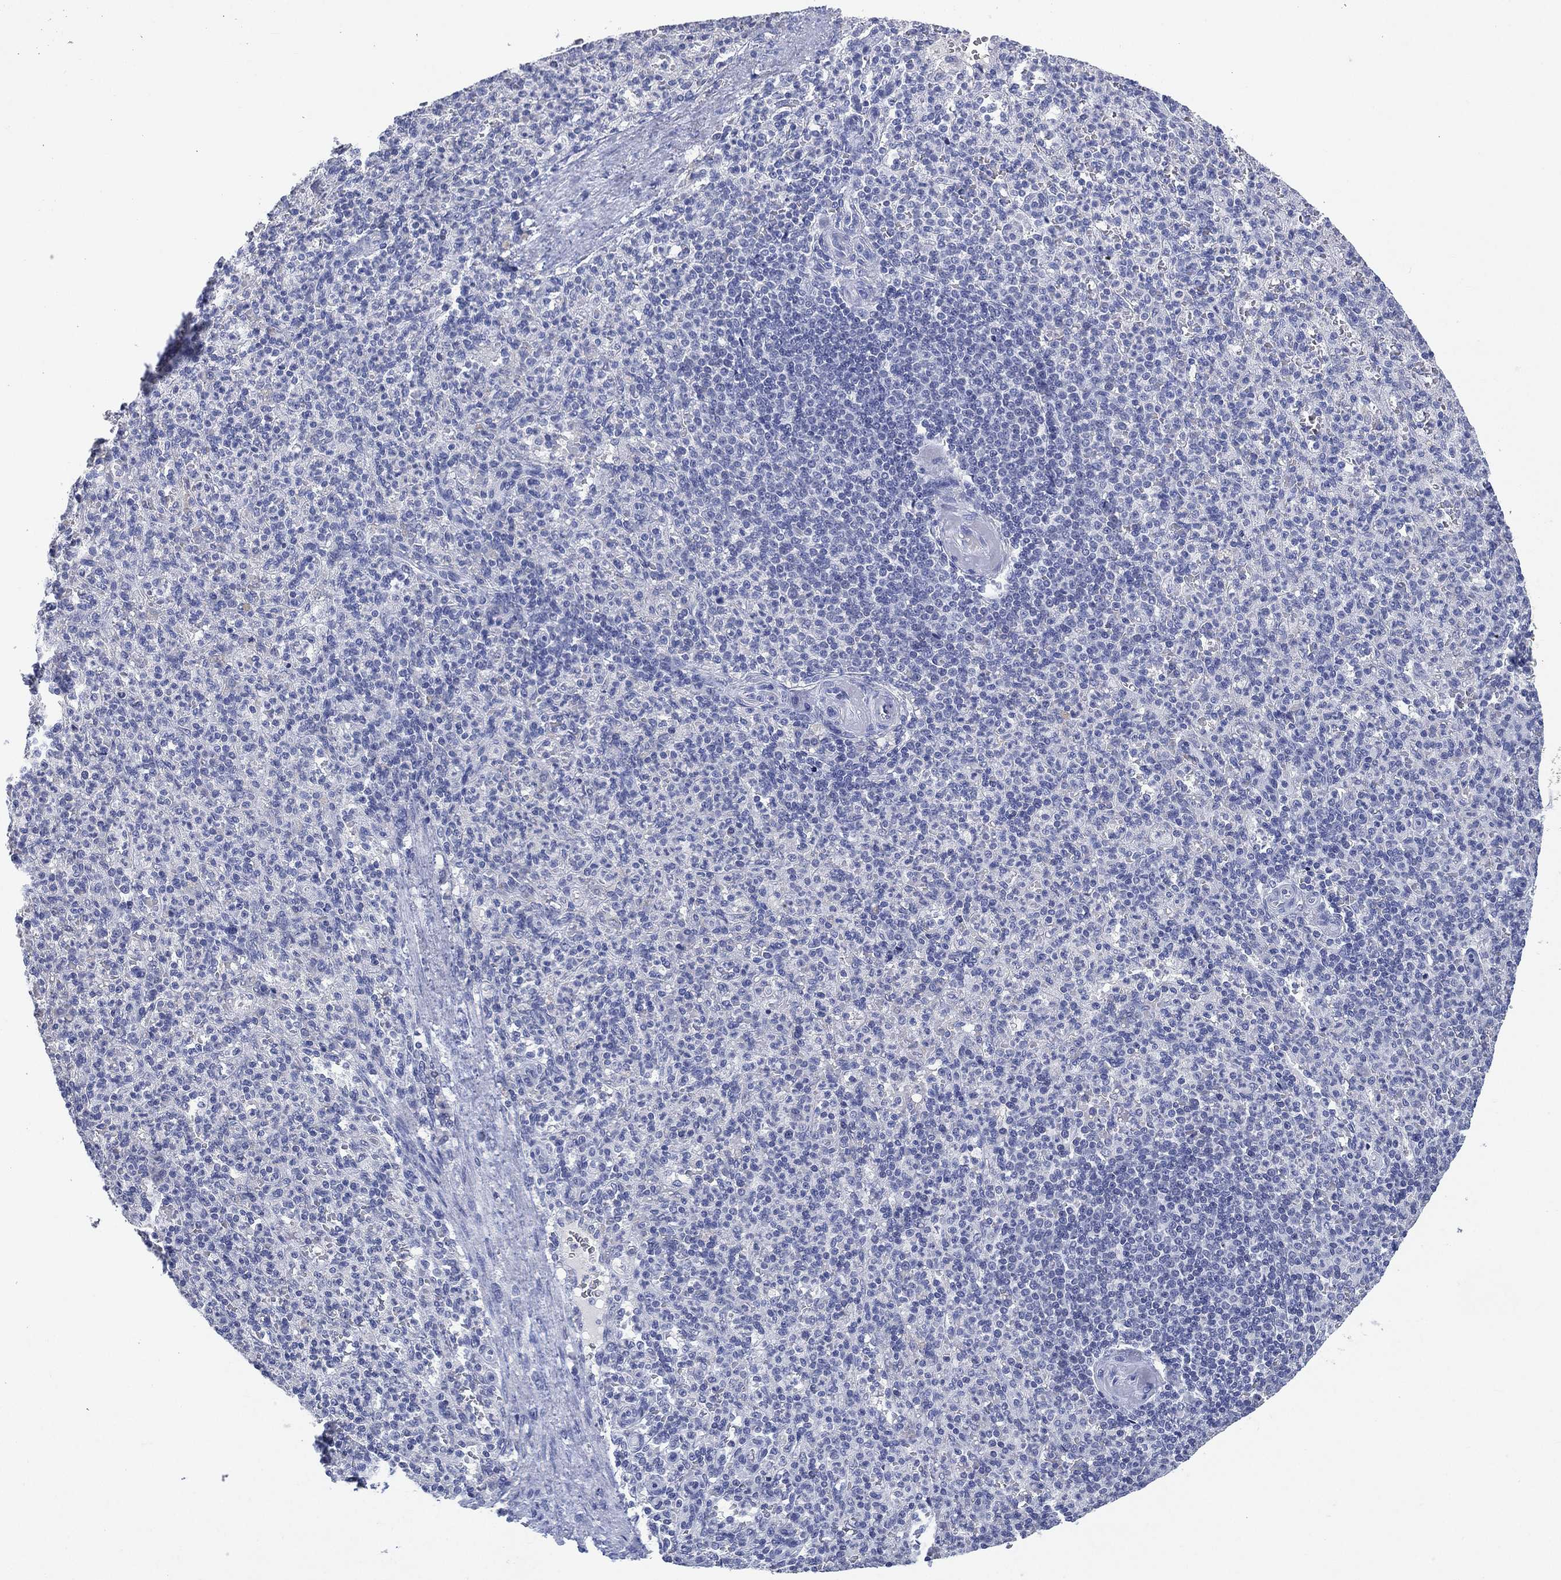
{"staining": {"intensity": "negative", "quantity": "none", "location": "none"}, "tissue": "spleen", "cell_type": "Cells in red pulp", "image_type": "normal", "snomed": [{"axis": "morphology", "description": "Normal tissue, NOS"}, {"axis": "topography", "description": "Spleen"}], "caption": "This is an immunohistochemistry image of normal human spleen. There is no staining in cells in red pulp.", "gene": "KRT35", "patient": {"sex": "female", "age": 74}}